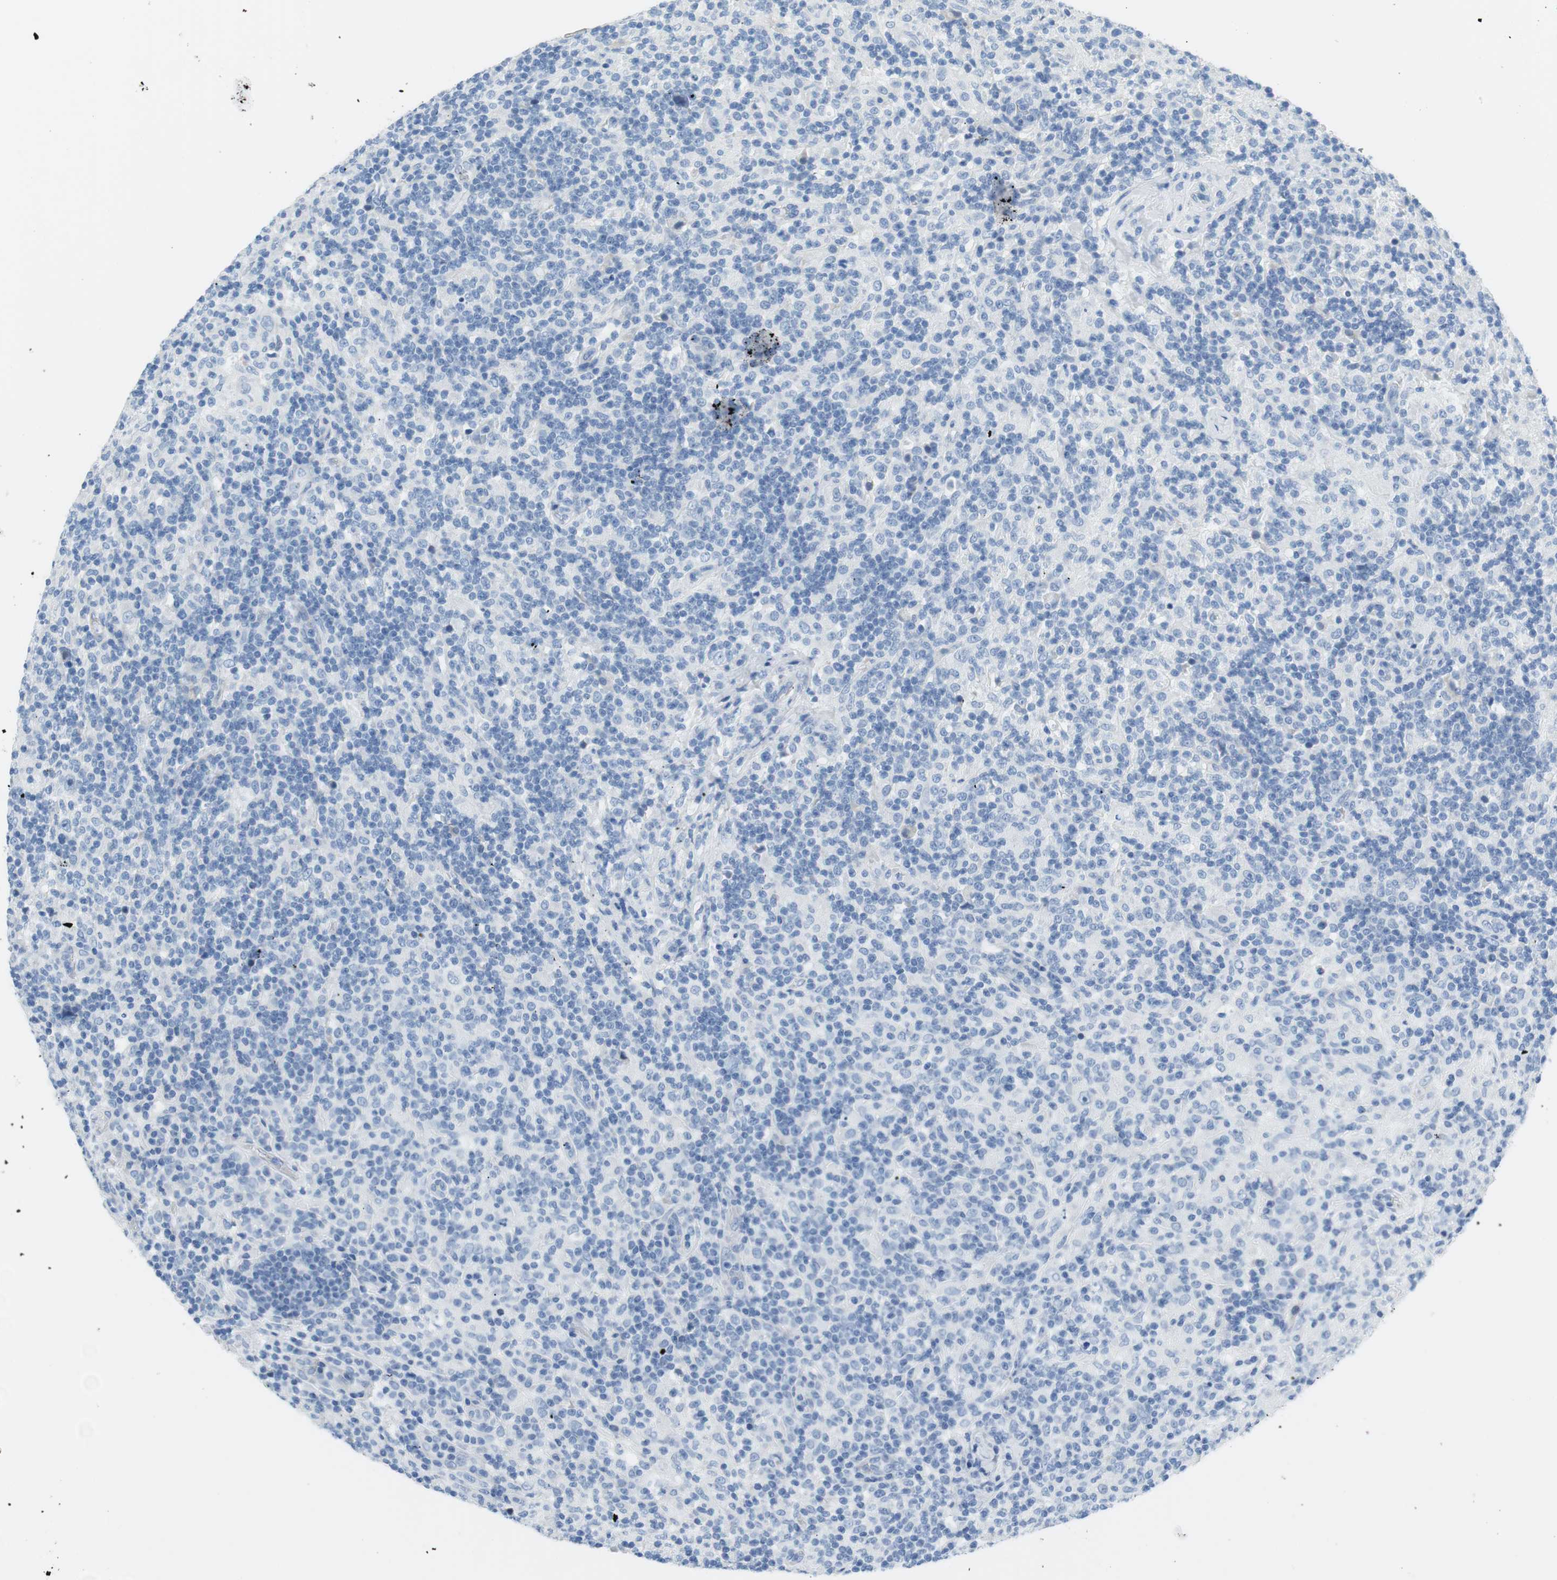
{"staining": {"intensity": "negative", "quantity": "none", "location": "none"}, "tissue": "lymphoma", "cell_type": "Tumor cells", "image_type": "cancer", "snomed": [{"axis": "morphology", "description": "Hodgkin's disease, NOS"}, {"axis": "topography", "description": "Lymph node"}], "caption": "Immunohistochemical staining of Hodgkin's disease reveals no significant staining in tumor cells. (Brightfield microscopy of DAB (3,3'-diaminobenzidine) IHC at high magnification).", "gene": "MYH1", "patient": {"sex": "male", "age": 70}}